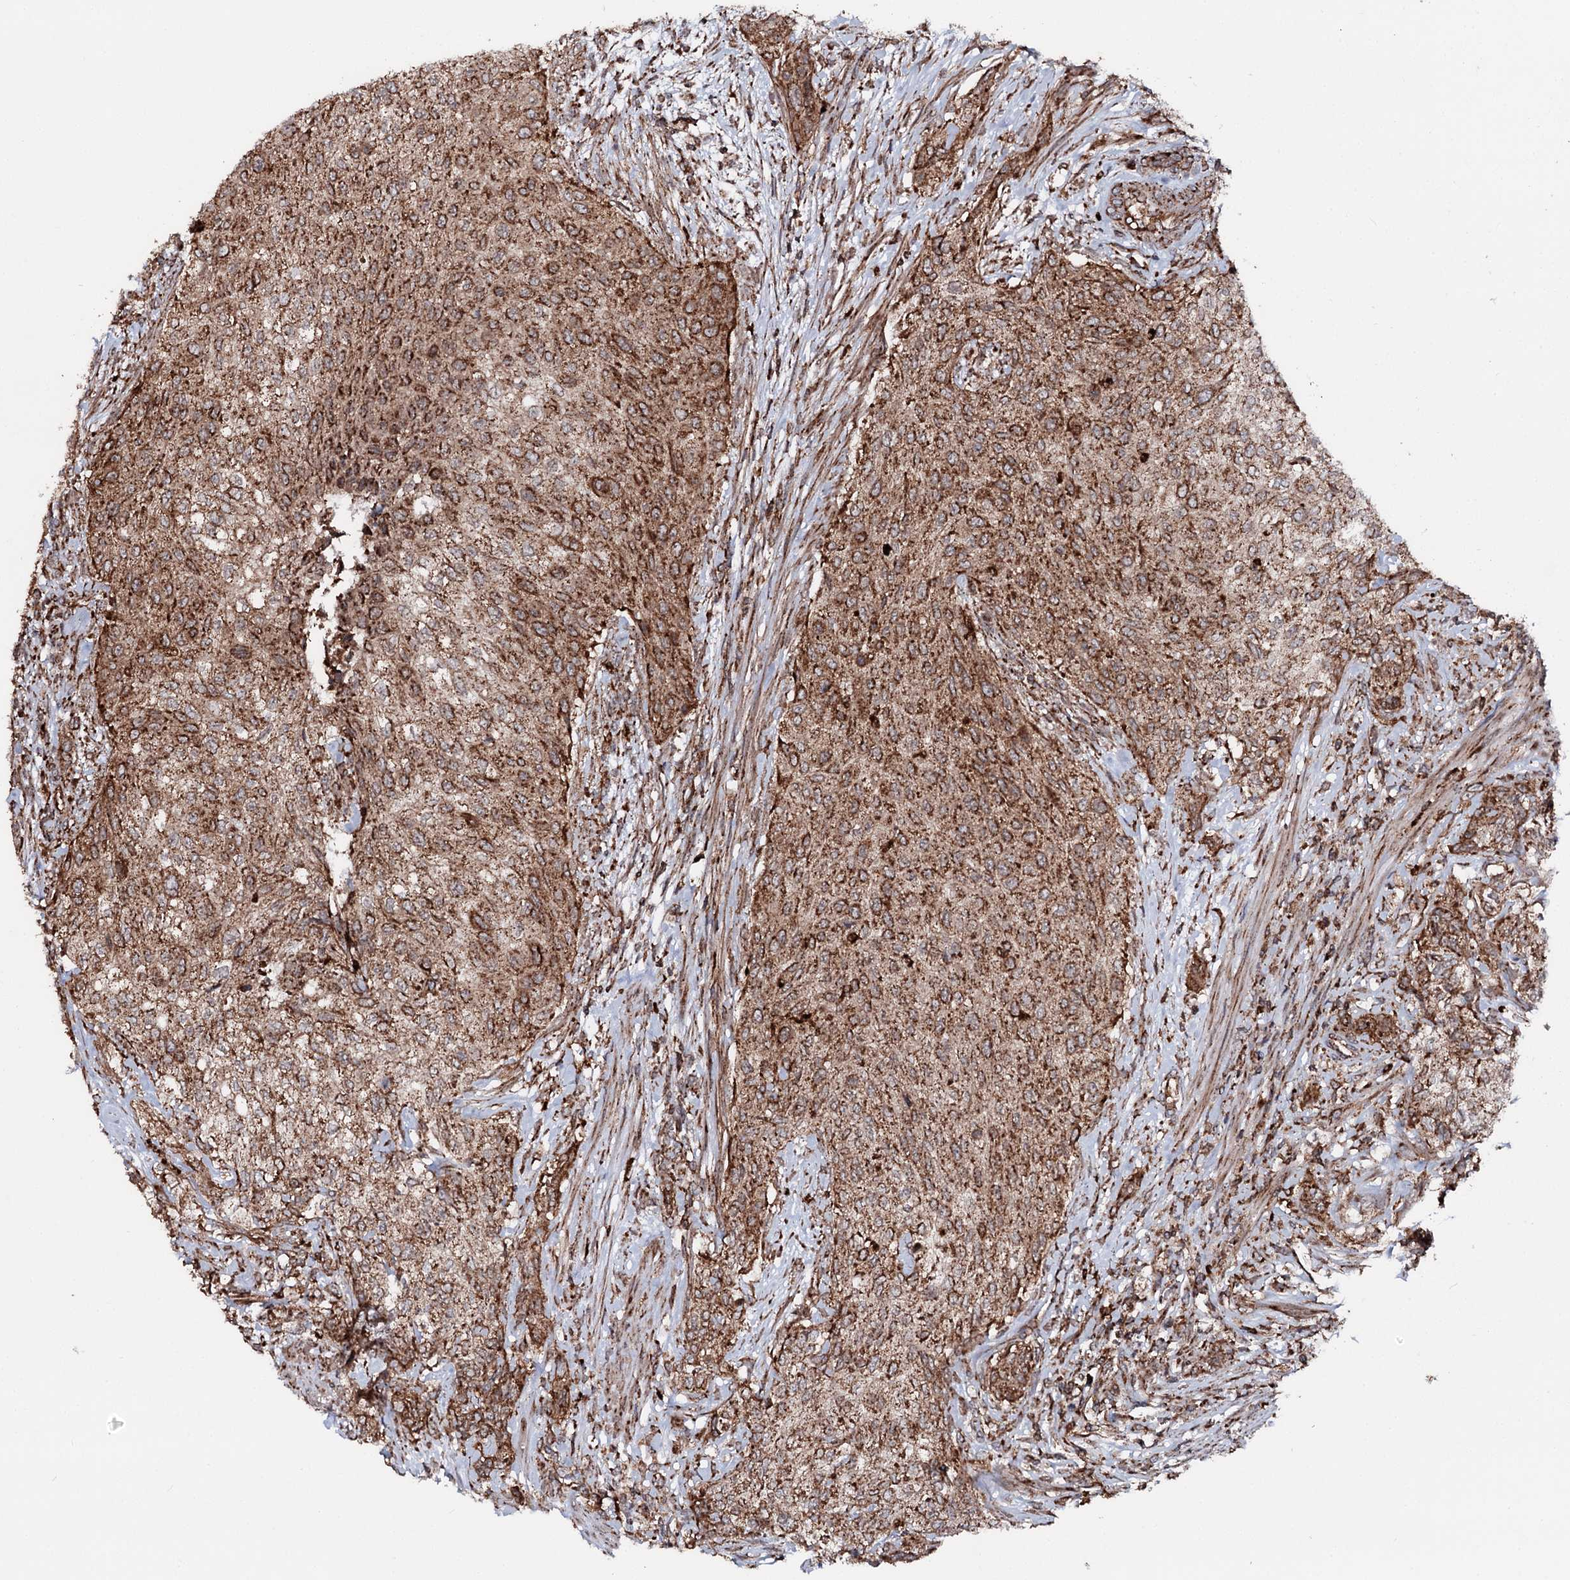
{"staining": {"intensity": "strong", "quantity": ">75%", "location": "cytoplasmic/membranous"}, "tissue": "urothelial cancer", "cell_type": "Tumor cells", "image_type": "cancer", "snomed": [{"axis": "morphology", "description": "Normal tissue, NOS"}, {"axis": "morphology", "description": "Urothelial carcinoma, NOS"}, {"axis": "topography", "description": "Urinary bladder"}, {"axis": "topography", "description": "Peripheral nerve tissue"}], "caption": "Immunohistochemical staining of transitional cell carcinoma exhibits high levels of strong cytoplasmic/membranous staining in about >75% of tumor cells.", "gene": "FGFR1OP2", "patient": {"sex": "male", "age": 35}}